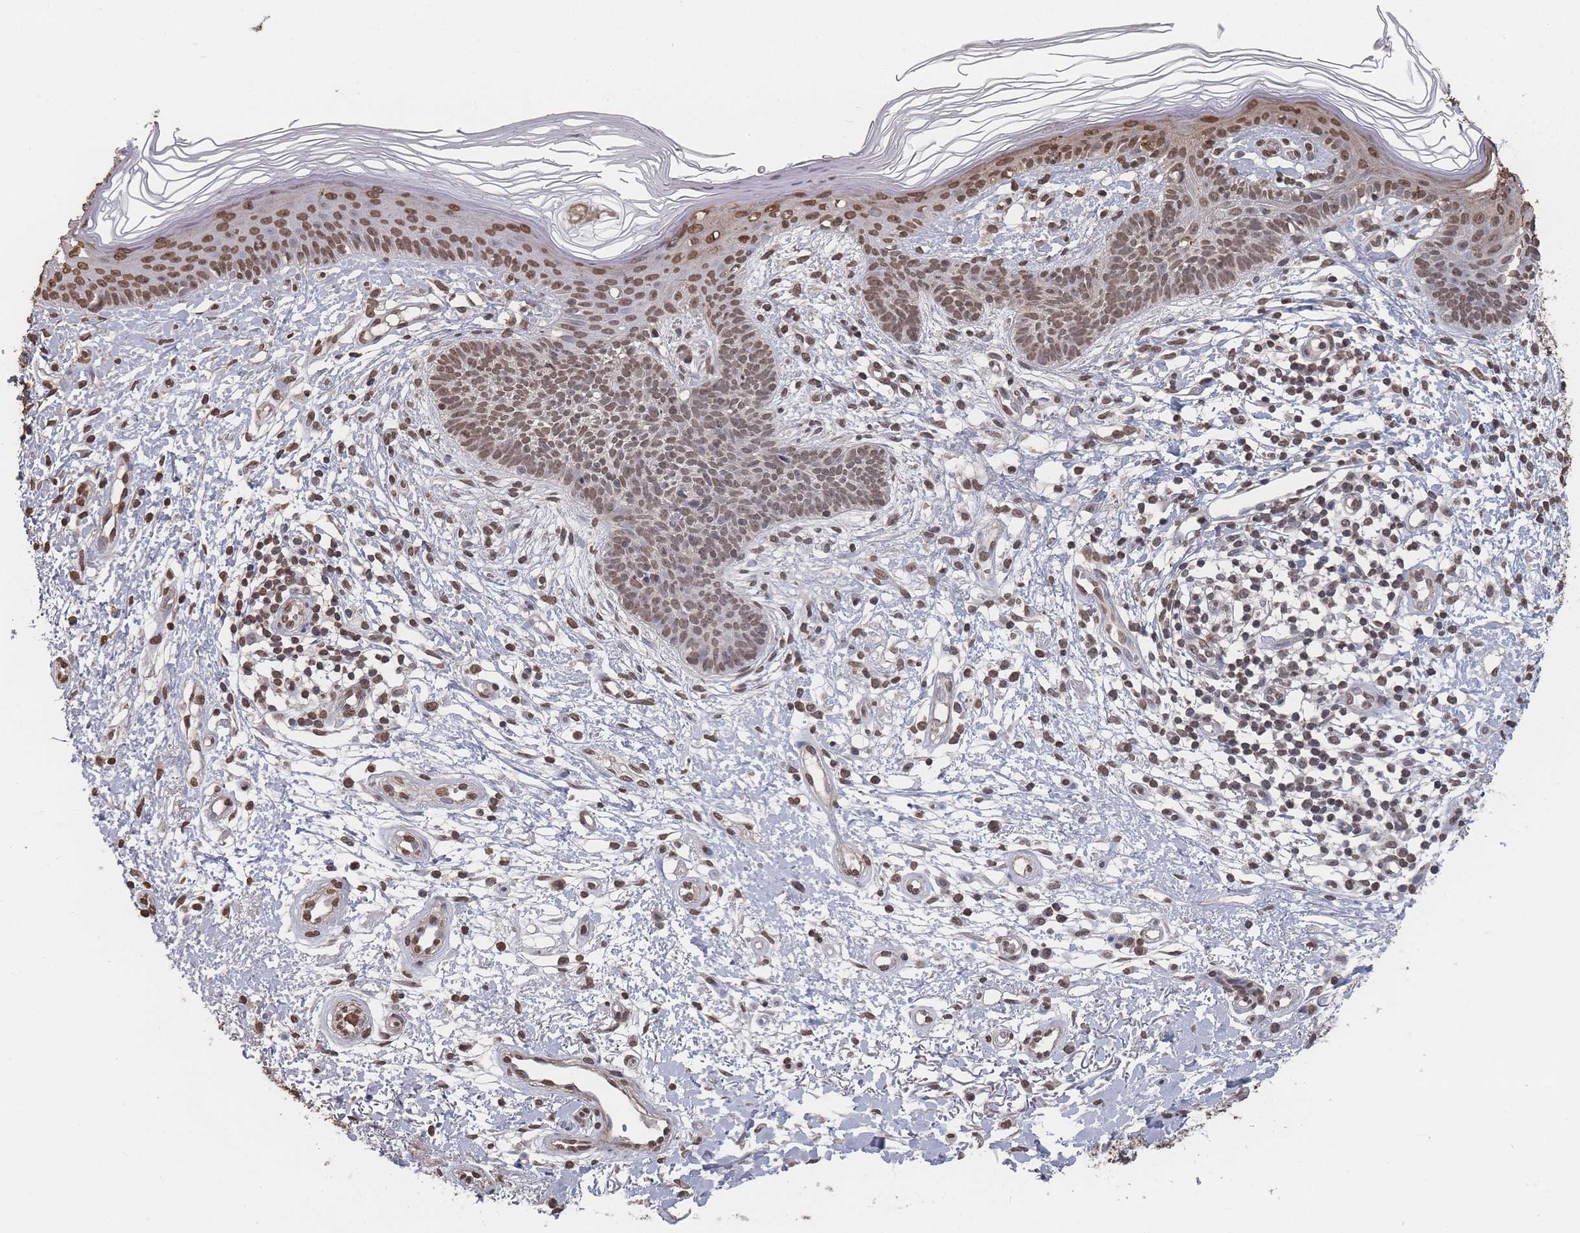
{"staining": {"intensity": "moderate", "quantity": ">75%", "location": "nuclear"}, "tissue": "skin cancer", "cell_type": "Tumor cells", "image_type": "cancer", "snomed": [{"axis": "morphology", "description": "Basal cell carcinoma"}, {"axis": "topography", "description": "Skin"}], "caption": "Tumor cells reveal medium levels of moderate nuclear staining in approximately >75% of cells in skin cancer (basal cell carcinoma).", "gene": "PLEKHG5", "patient": {"sex": "male", "age": 78}}